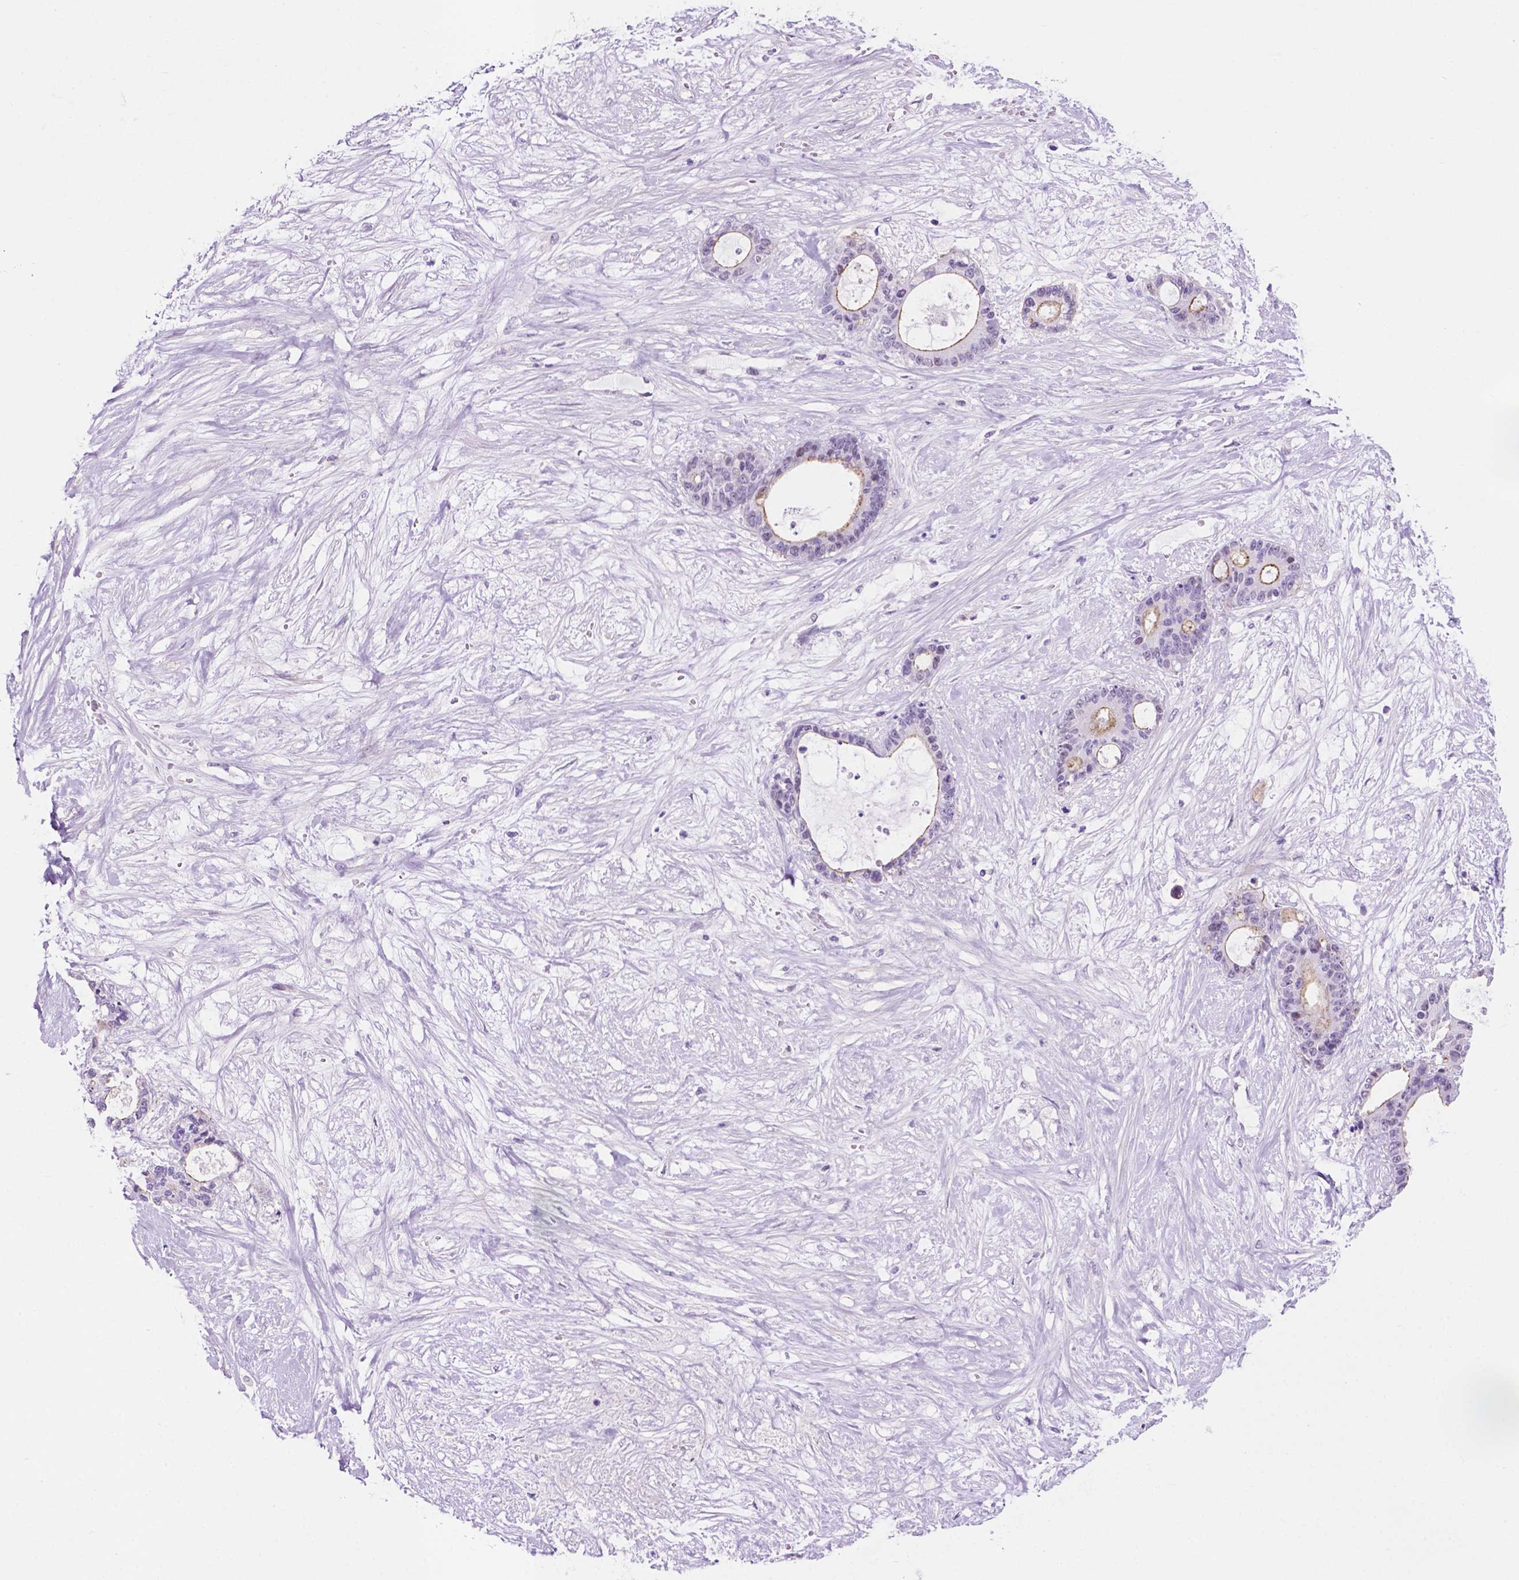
{"staining": {"intensity": "negative", "quantity": "none", "location": "none"}, "tissue": "liver cancer", "cell_type": "Tumor cells", "image_type": "cancer", "snomed": [{"axis": "morphology", "description": "Normal tissue, NOS"}, {"axis": "morphology", "description": "Cholangiocarcinoma"}, {"axis": "topography", "description": "Liver"}, {"axis": "topography", "description": "Peripheral nerve tissue"}], "caption": "Immunohistochemistry micrograph of liver cholangiocarcinoma stained for a protein (brown), which displays no staining in tumor cells.", "gene": "ACY3", "patient": {"sex": "female", "age": 73}}